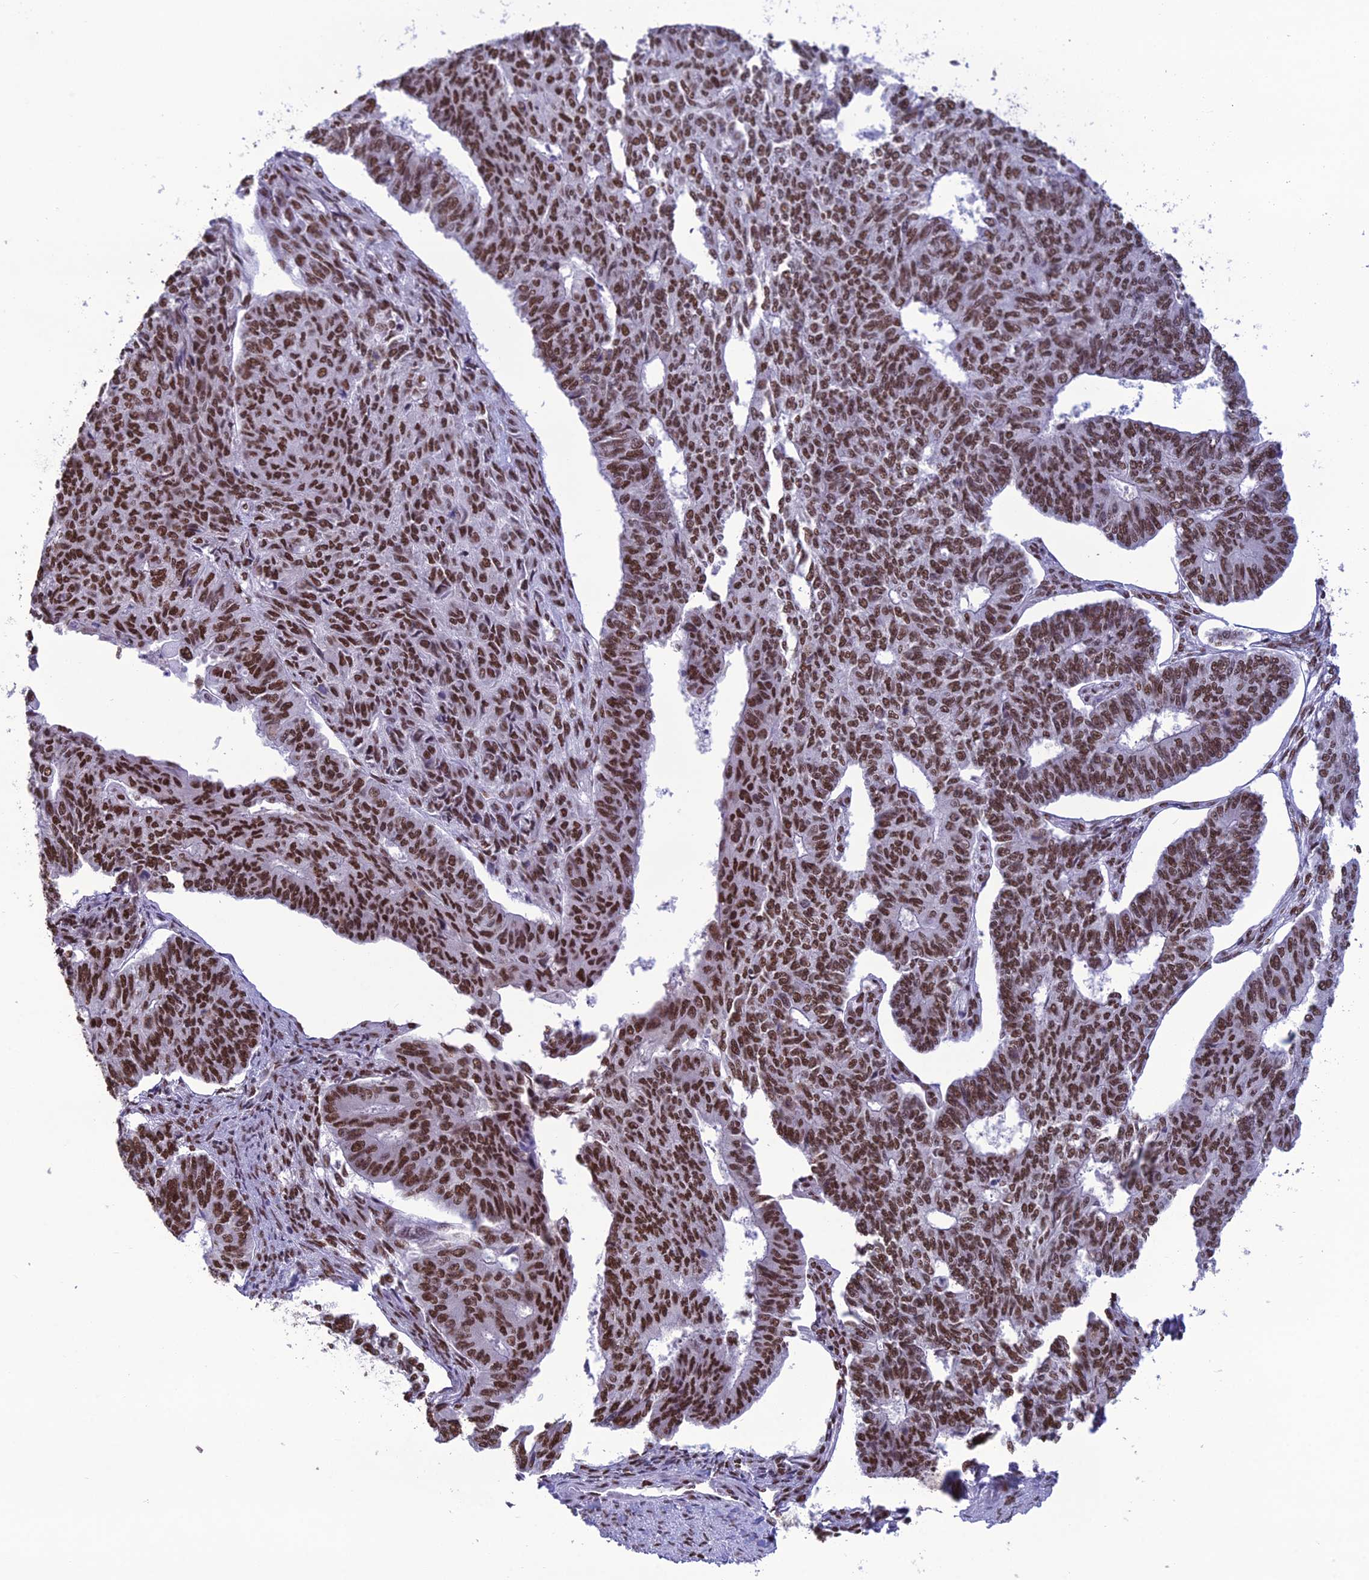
{"staining": {"intensity": "strong", "quantity": ">75%", "location": "nuclear"}, "tissue": "endometrial cancer", "cell_type": "Tumor cells", "image_type": "cancer", "snomed": [{"axis": "morphology", "description": "Adenocarcinoma, NOS"}, {"axis": "topography", "description": "Endometrium"}], "caption": "Endometrial cancer stained for a protein reveals strong nuclear positivity in tumor cells. Using DAB (3,3'-diaminobenzidine) (brown) and hematoxylin (blue) stains, captured at high magnification using brightfield microscopy.", "gene": "PRAMEF12", "patient": {"sex": "female", "age": 32}}